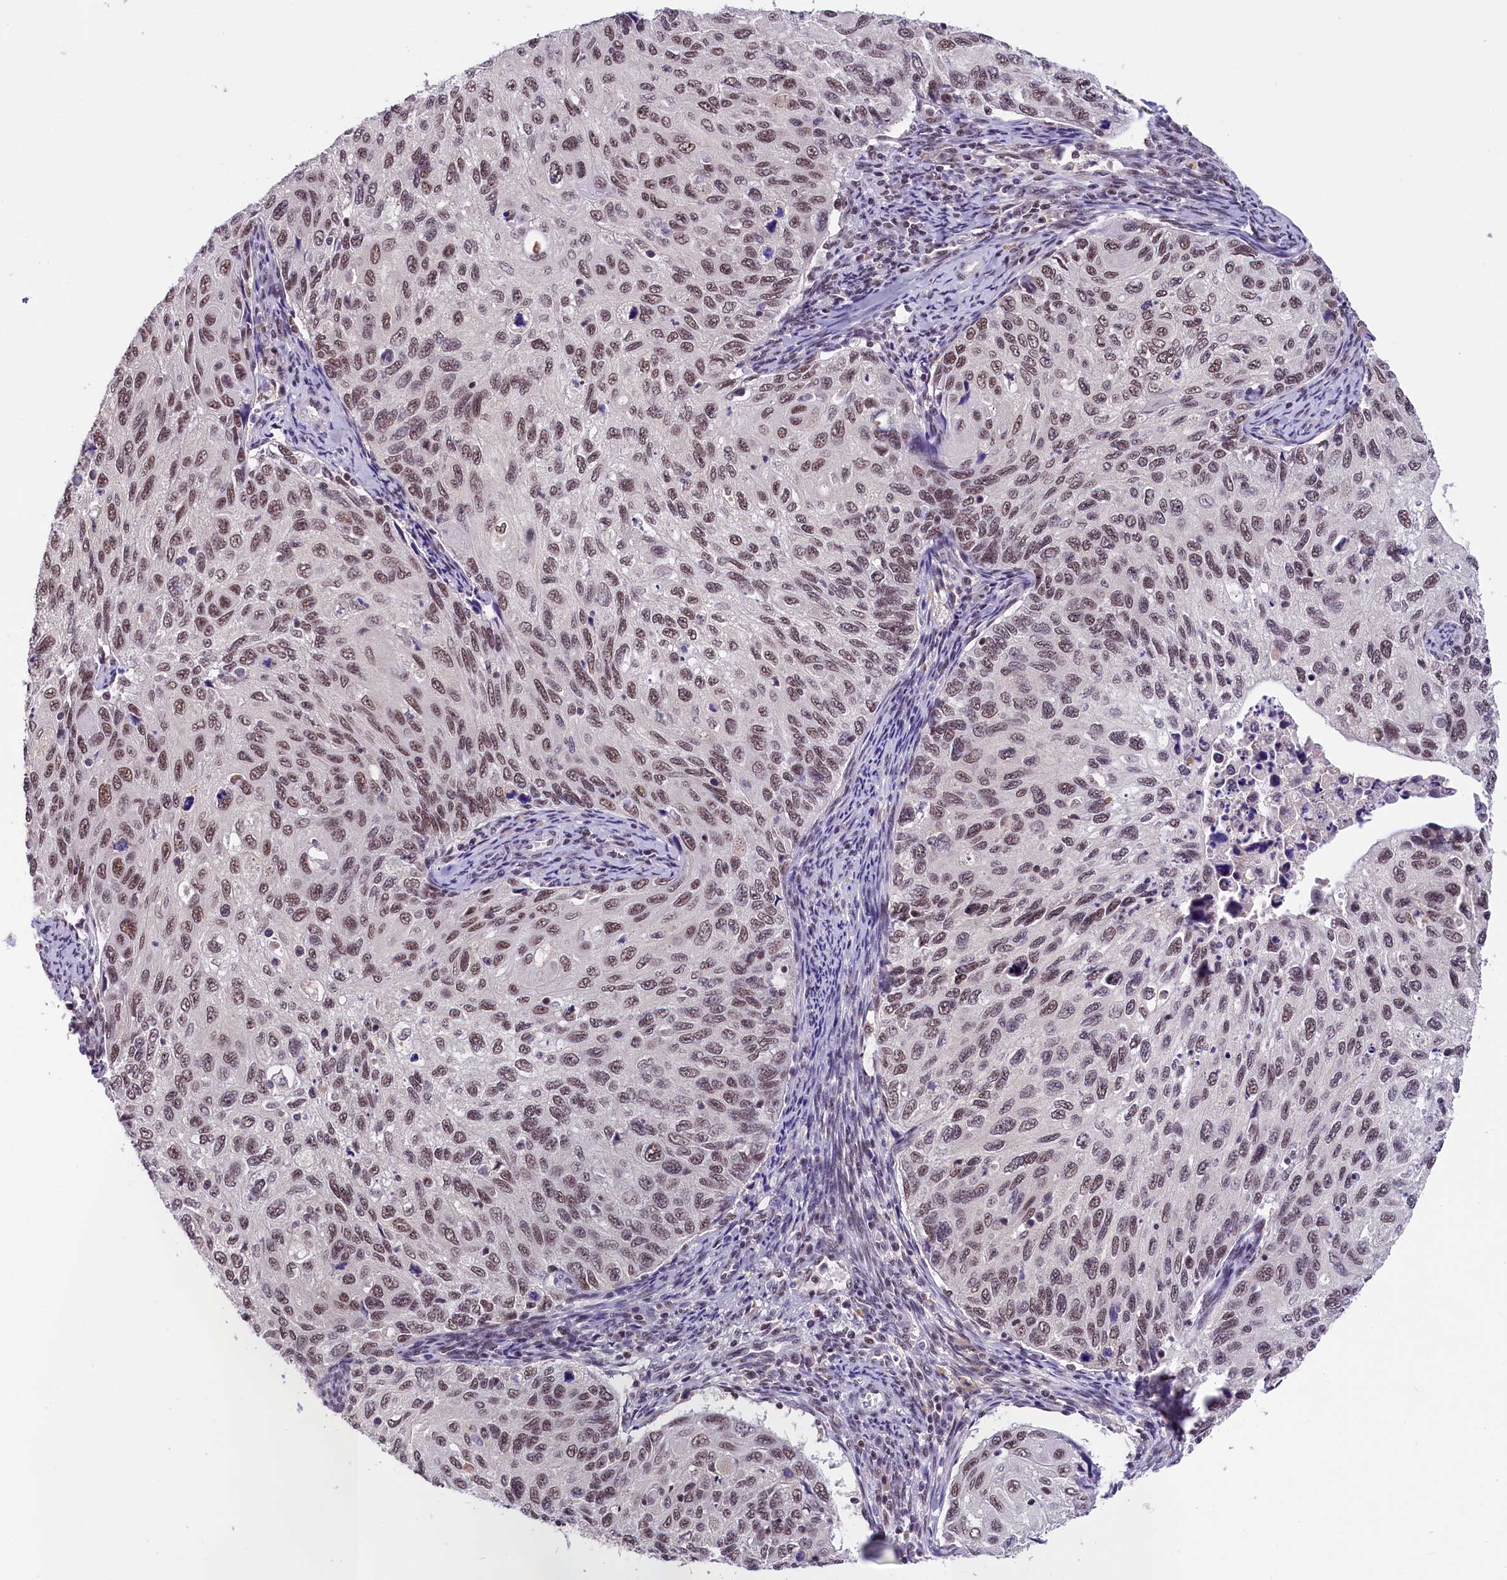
{"staining": {"intensity": "moderate", "quantity": ">75%", "location": "nuclear"}, "tissue": "cervical cancer", "cell_type": "Tumor cells", "image_type": "cancer", "snomed": [{"axis": "morphology", "description": "Squamous cell carcinoma, NOS"}, {"axis": "topography", "description": "Cervix"}], "caption": "Human cervical cancer (squamous cell carcinoma) stained for a protein (brown) exhibits moderate nuclear positive positivity in about >75% of tumor cells.", "gene": "ZC3H4", "patient": {"sex": "female", "age": 70}}